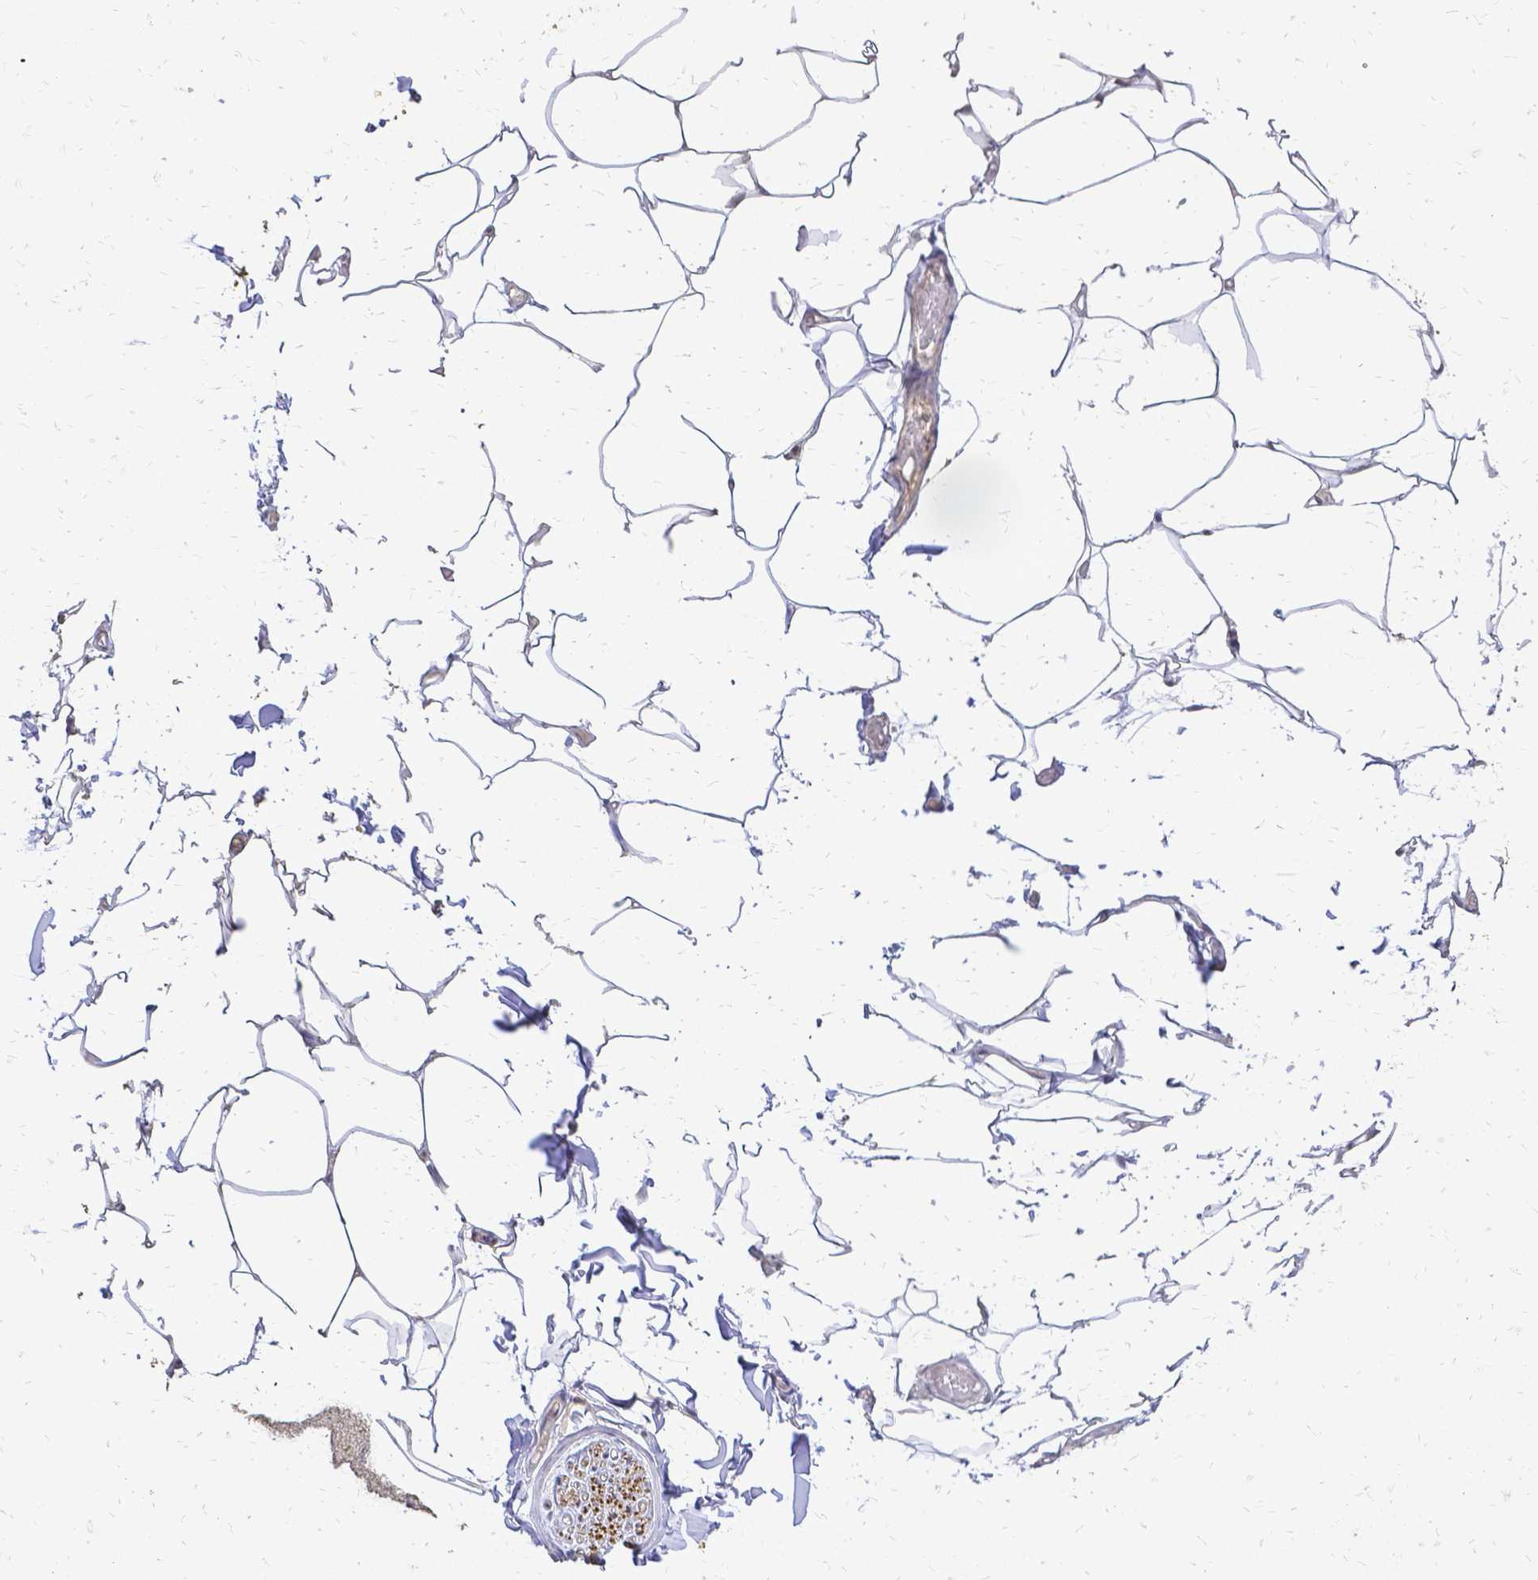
{"staining": {"intensity": "negative", "quantity": "none", "location": "none"}, "tissue": "adipose tissue", "cell_type": "Adipocytes", "image_type": "normal", "snomed": [{"axis": "morphology", "description": "Normal tissue, NOS"}, {"axis": "topography", "description": "Skin"}, {"axis": "topography", "description": "Peripheral nerve tissue"}], "caption": "There is no significant expression in adipocytes of adipose tissue. The staining was performed using DAB to visualize the protein expression in brown, while the nuclei were stained in blue with hematoxylin (Magnification: 20x).", "gene": "CIB1", "patient": {"sex": "female", "age": 45}}